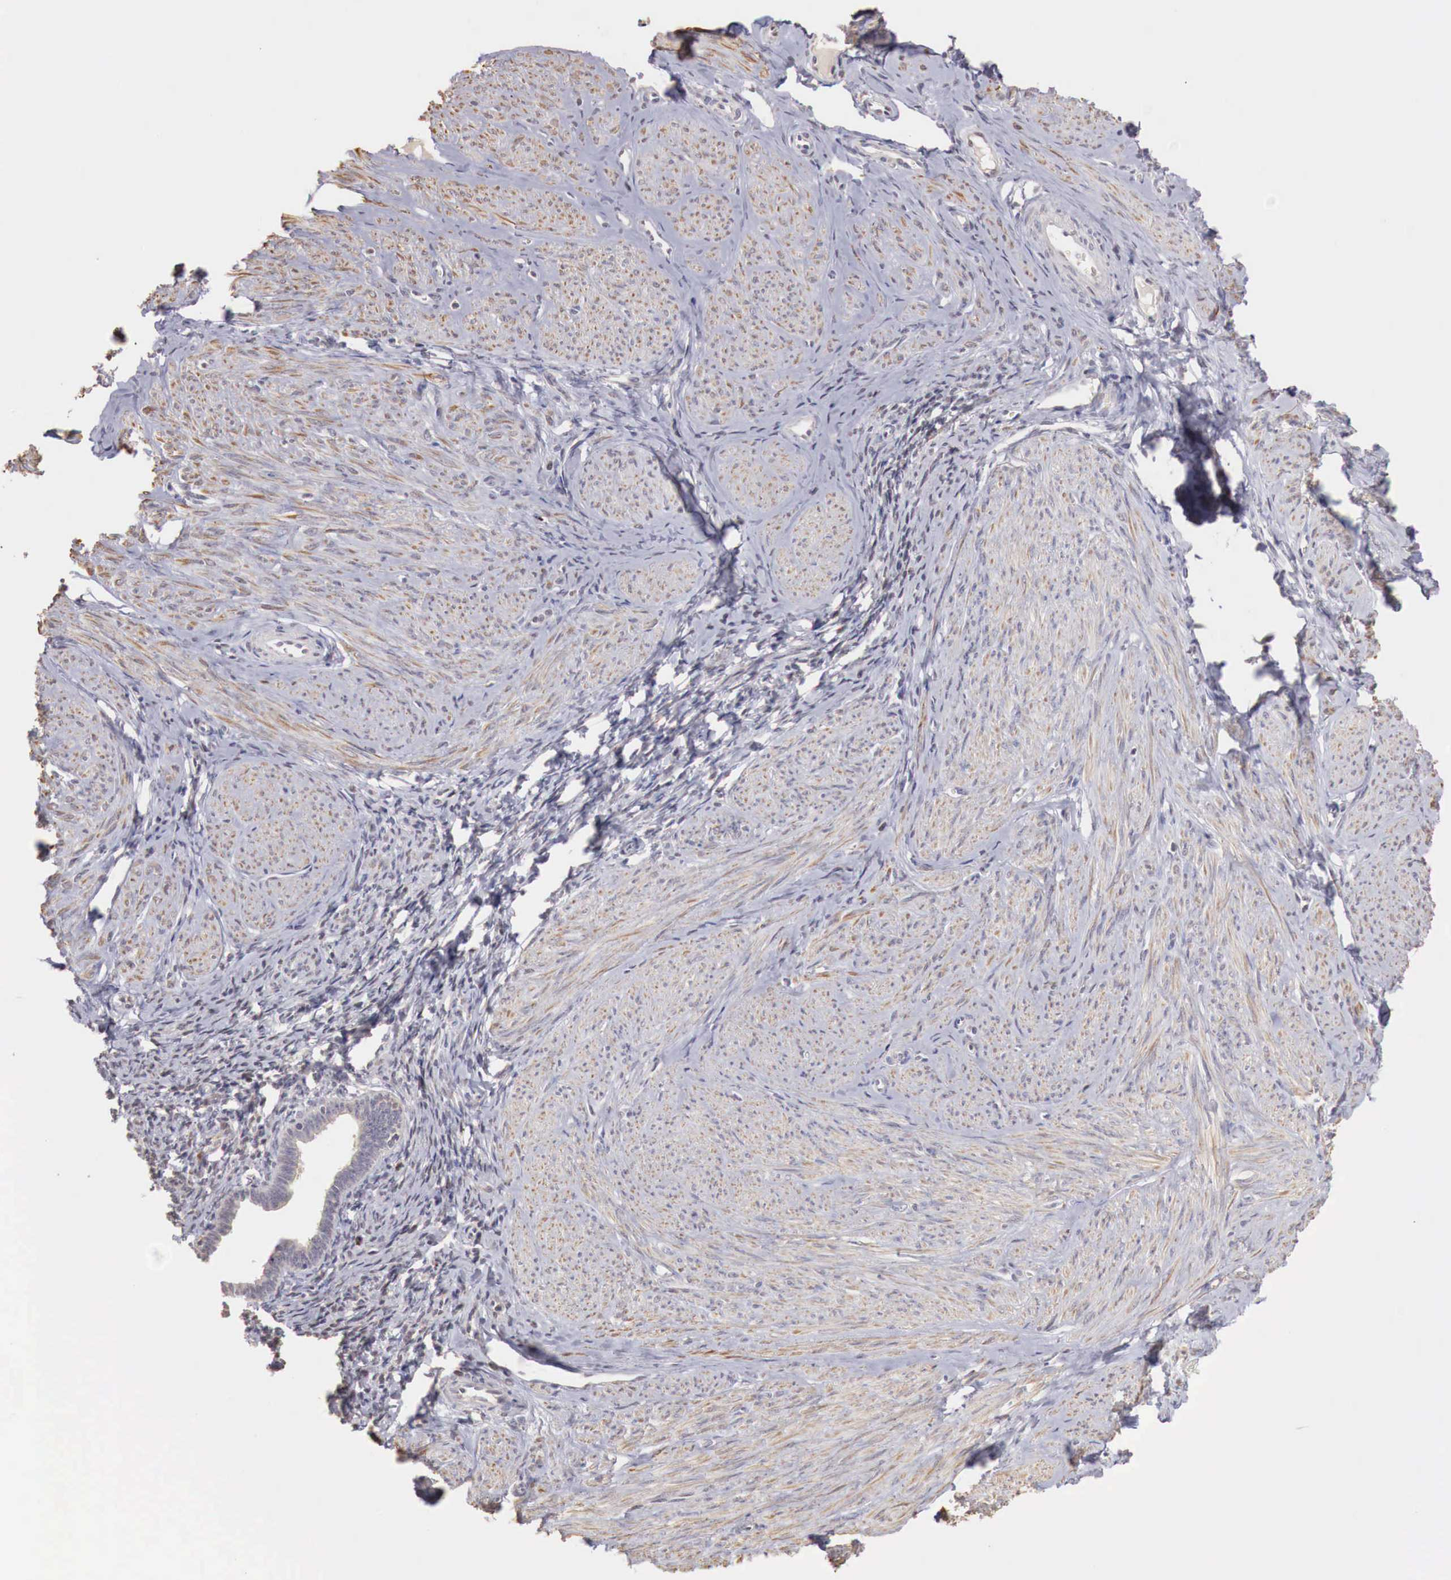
{"staining": {"intensity": "moderate", "quantity": ">75%", "location": "cytoplasmic/membranous"}, "tissue": "smooth muscle", "cell_type": "Smooth muscle cells", "image_type": "normal", "snomed": [{"axis": "morphology", "description": "Normal tissue, NOS"}, {"axis": "topography", "description": "Uterus"}], "caption": "Moderate cytoplasmic/membranous positivity for a protein is present in approximately >75% of smooth muscle cells of normal smooth muscle using IHC.", "gene": "TBC1D9", "patient": {"sex": "female", "age": 45}}